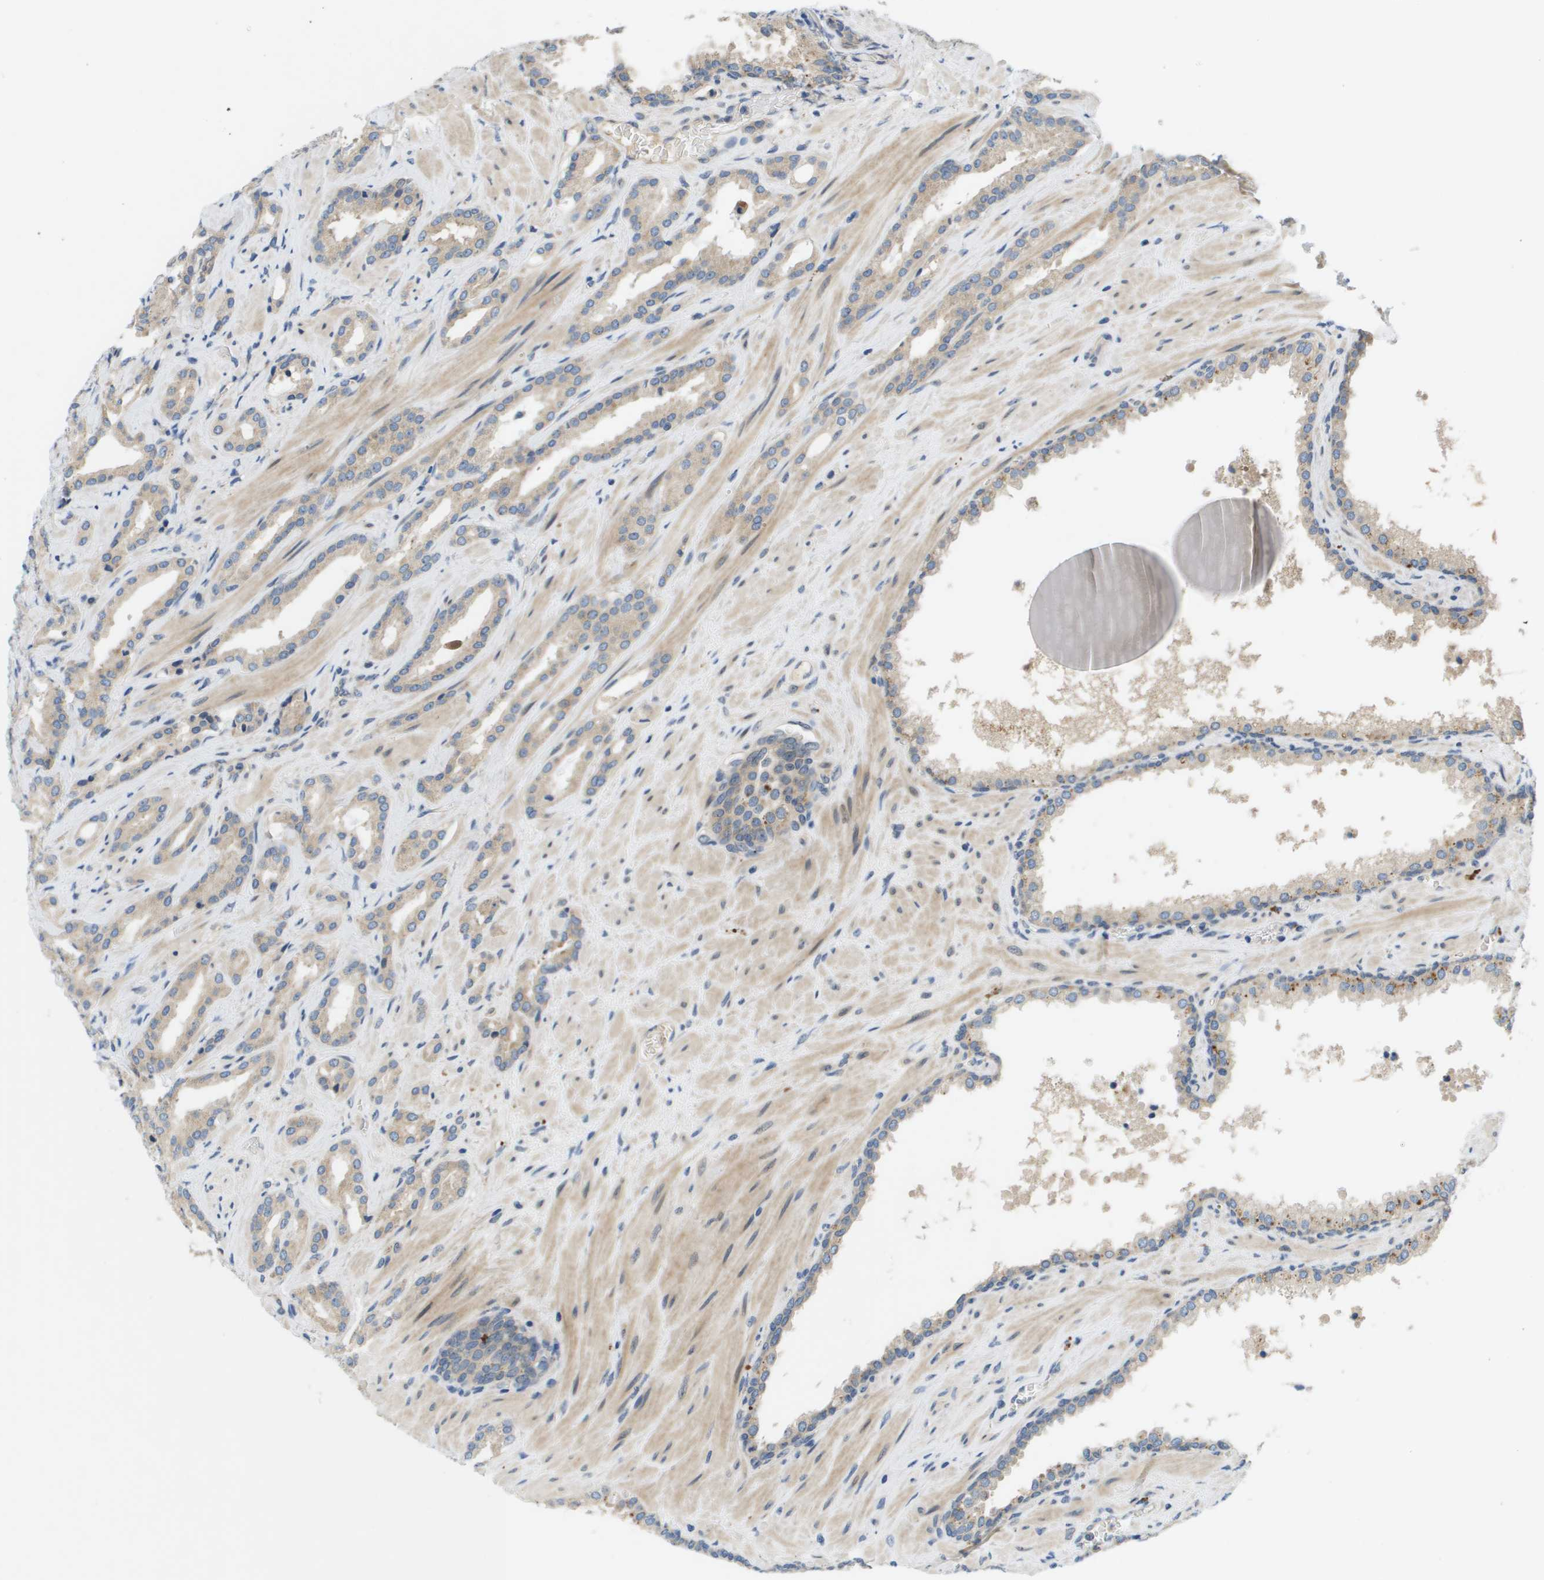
{"staining": {"intensity": "negative", "quantity": "none", "location": "none"}, "tissue": "prostate cancer", "cell_type": "Tumor cells", "image_type": "cancer", "snomed": [{"axis": "morphology", "description": "Adenocarcinoma, High grade"}, {"axis": "topography", "description": "Prostate"}], "caption": "Tumor cells are negative for protein expression in human prostate cancer (adenocarcinoma (high-grade)). (DAB (3,3'-diaminobenzidine) immunohistochemistry (IHC), high magnification).", "gene": "SLC25A20", "patient": {"sex": "male", "age": 64}}